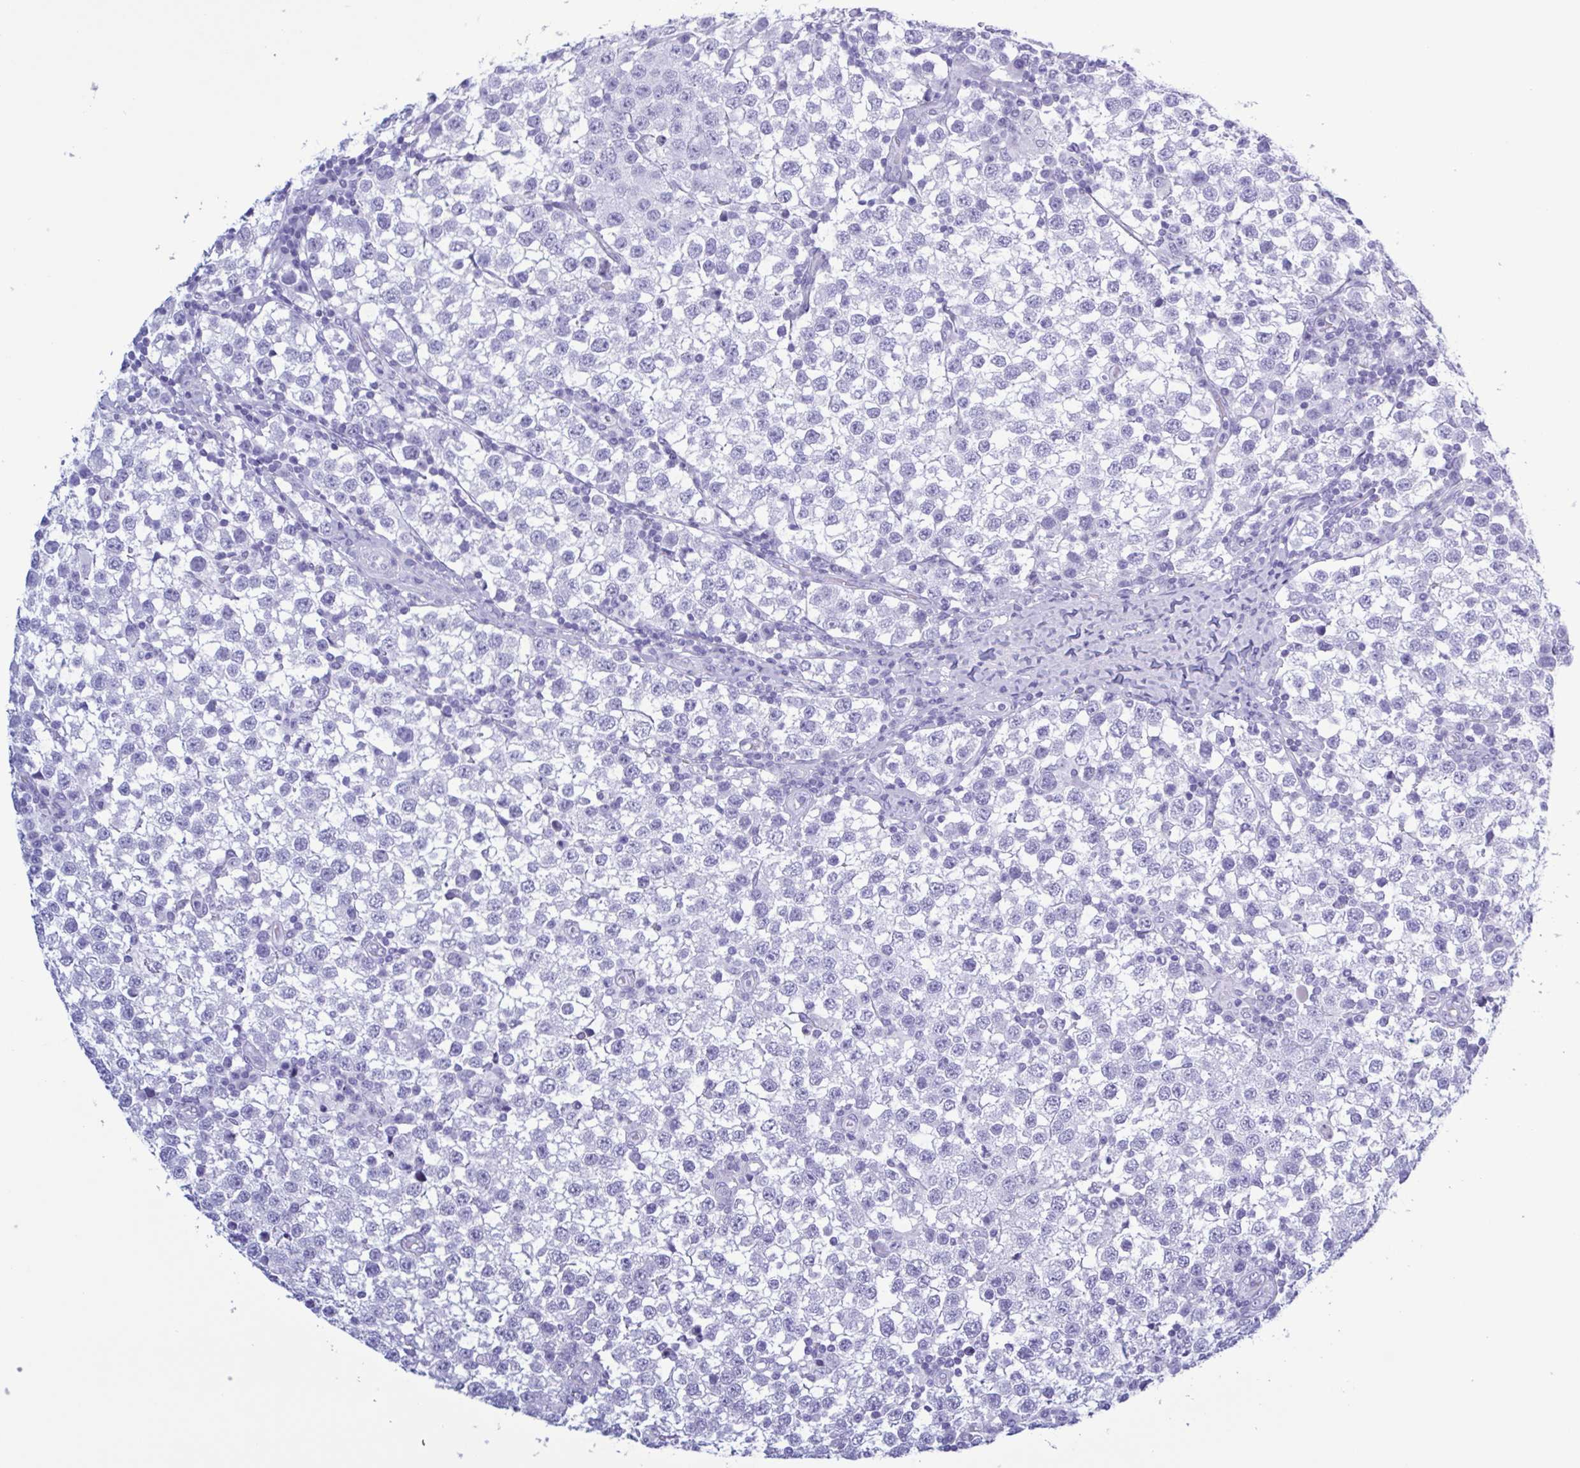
{"staining": {"intensity": "negative", "quantity": "none", "location": "none"}, "tissue": "testis cancer", "cell_type": "Tumor cells", "image_type": "cancer", "snomed": [{"axis": "morphology", "description": "Seminoma, NOS"}, {"axis": "topography", "description": "Testis"}], "caption": "Testis cancer (seminoma) stained for a protein using IHC displays no expression tumor cells.", "gene": "LTF", "patient": {"sex": "male", "age": 34}}